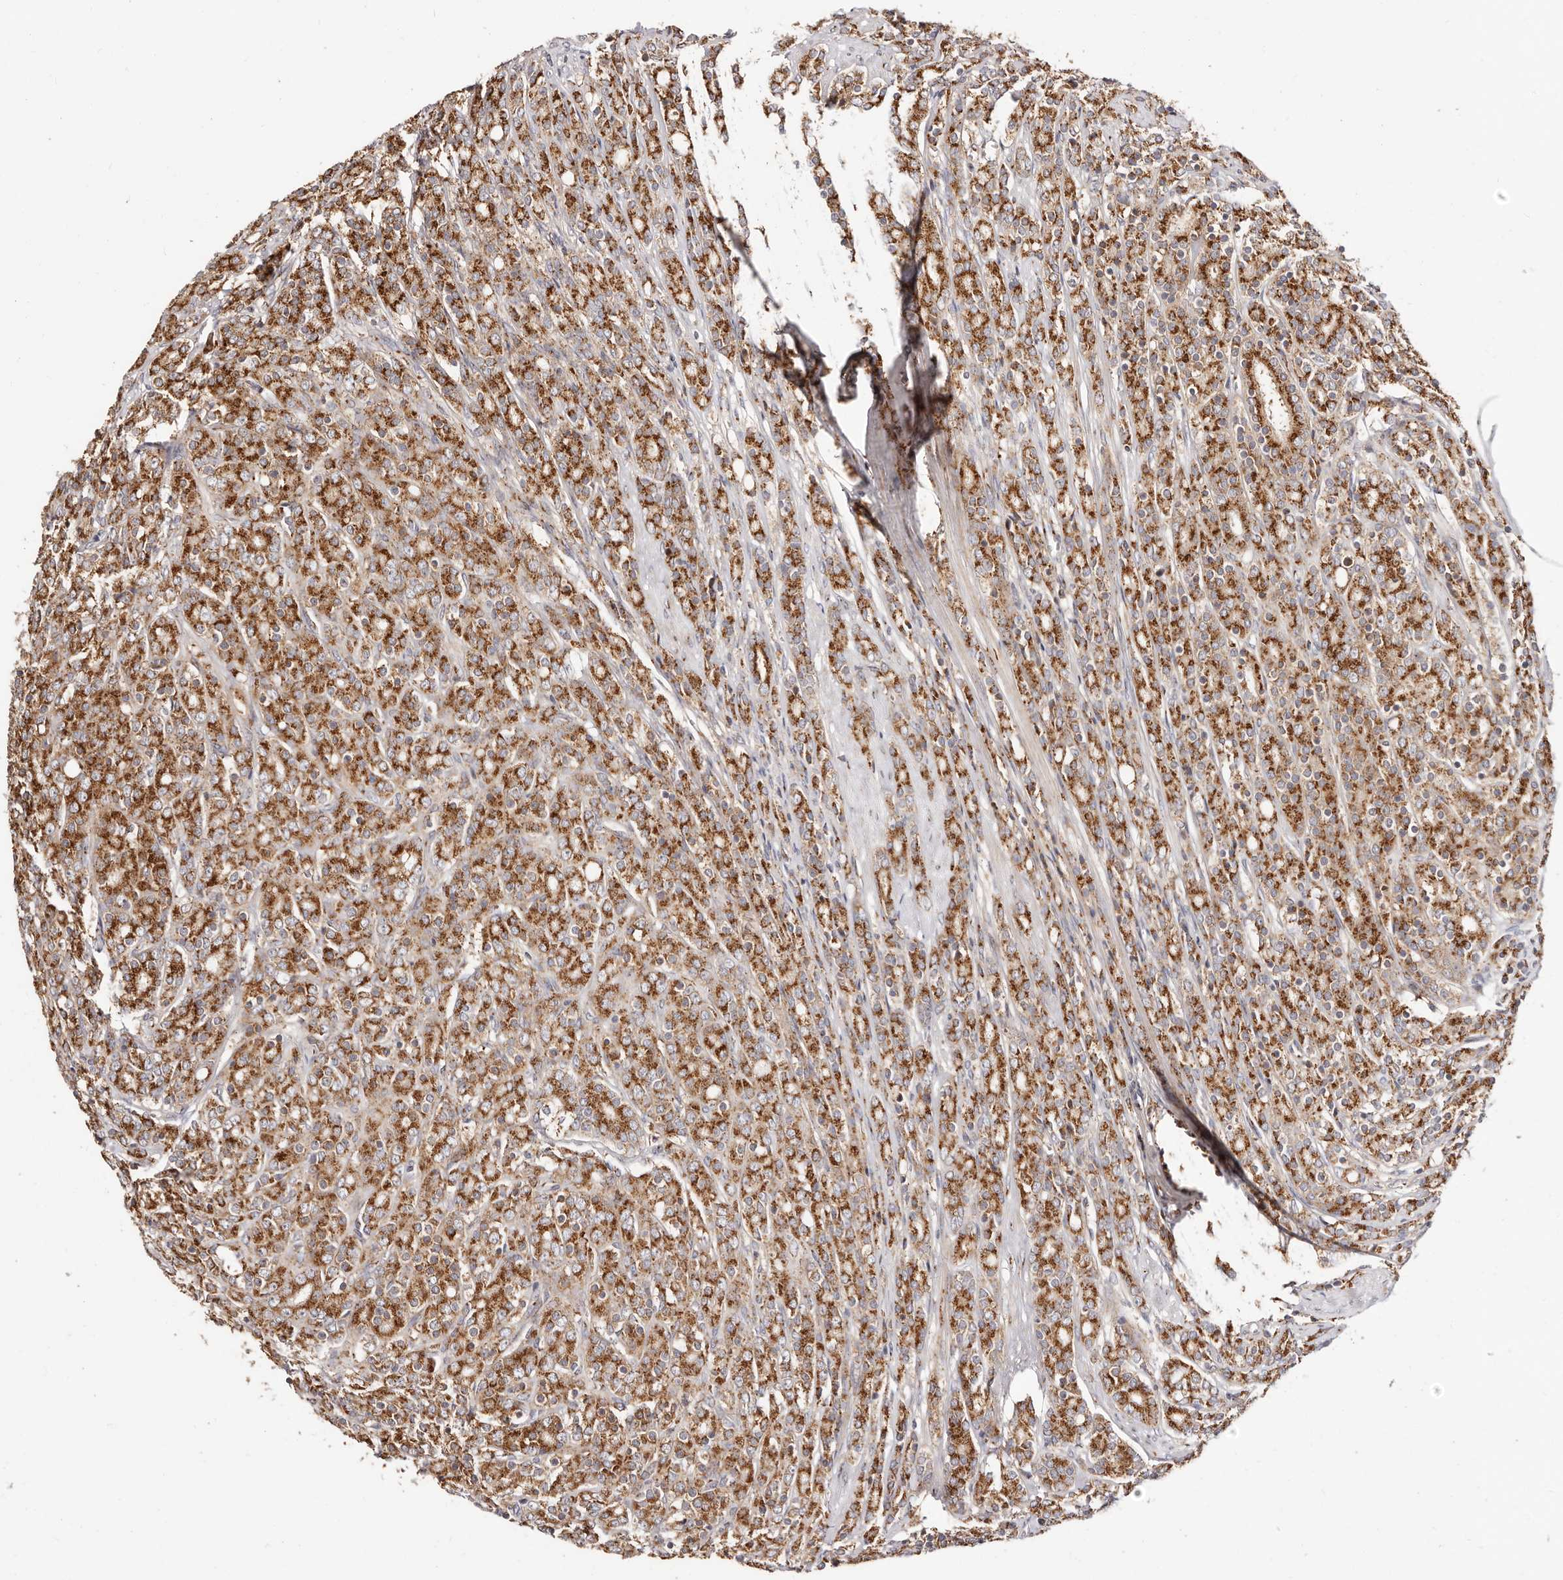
{"staining": {"intensity": "strong", "quantity": ">75%", "location": "cytoplasmic/membranous"}, "tissue": "prostate cancer", "cell_type": "Tumor cells", "image_type": "cancer", "snomed": [{"axis": "morphology", "description": "Adenocarcinoma, High grade"}, {"axis": "topography", "description": "Prostate"}], "caption": "Human prostate cancer (adenocarcinoma (high-grade)) stained with a protein marker exhibits strong staining in tumor cells.", "gene": "MAPK6", "patient": {"sex": "male", "age": 62}}